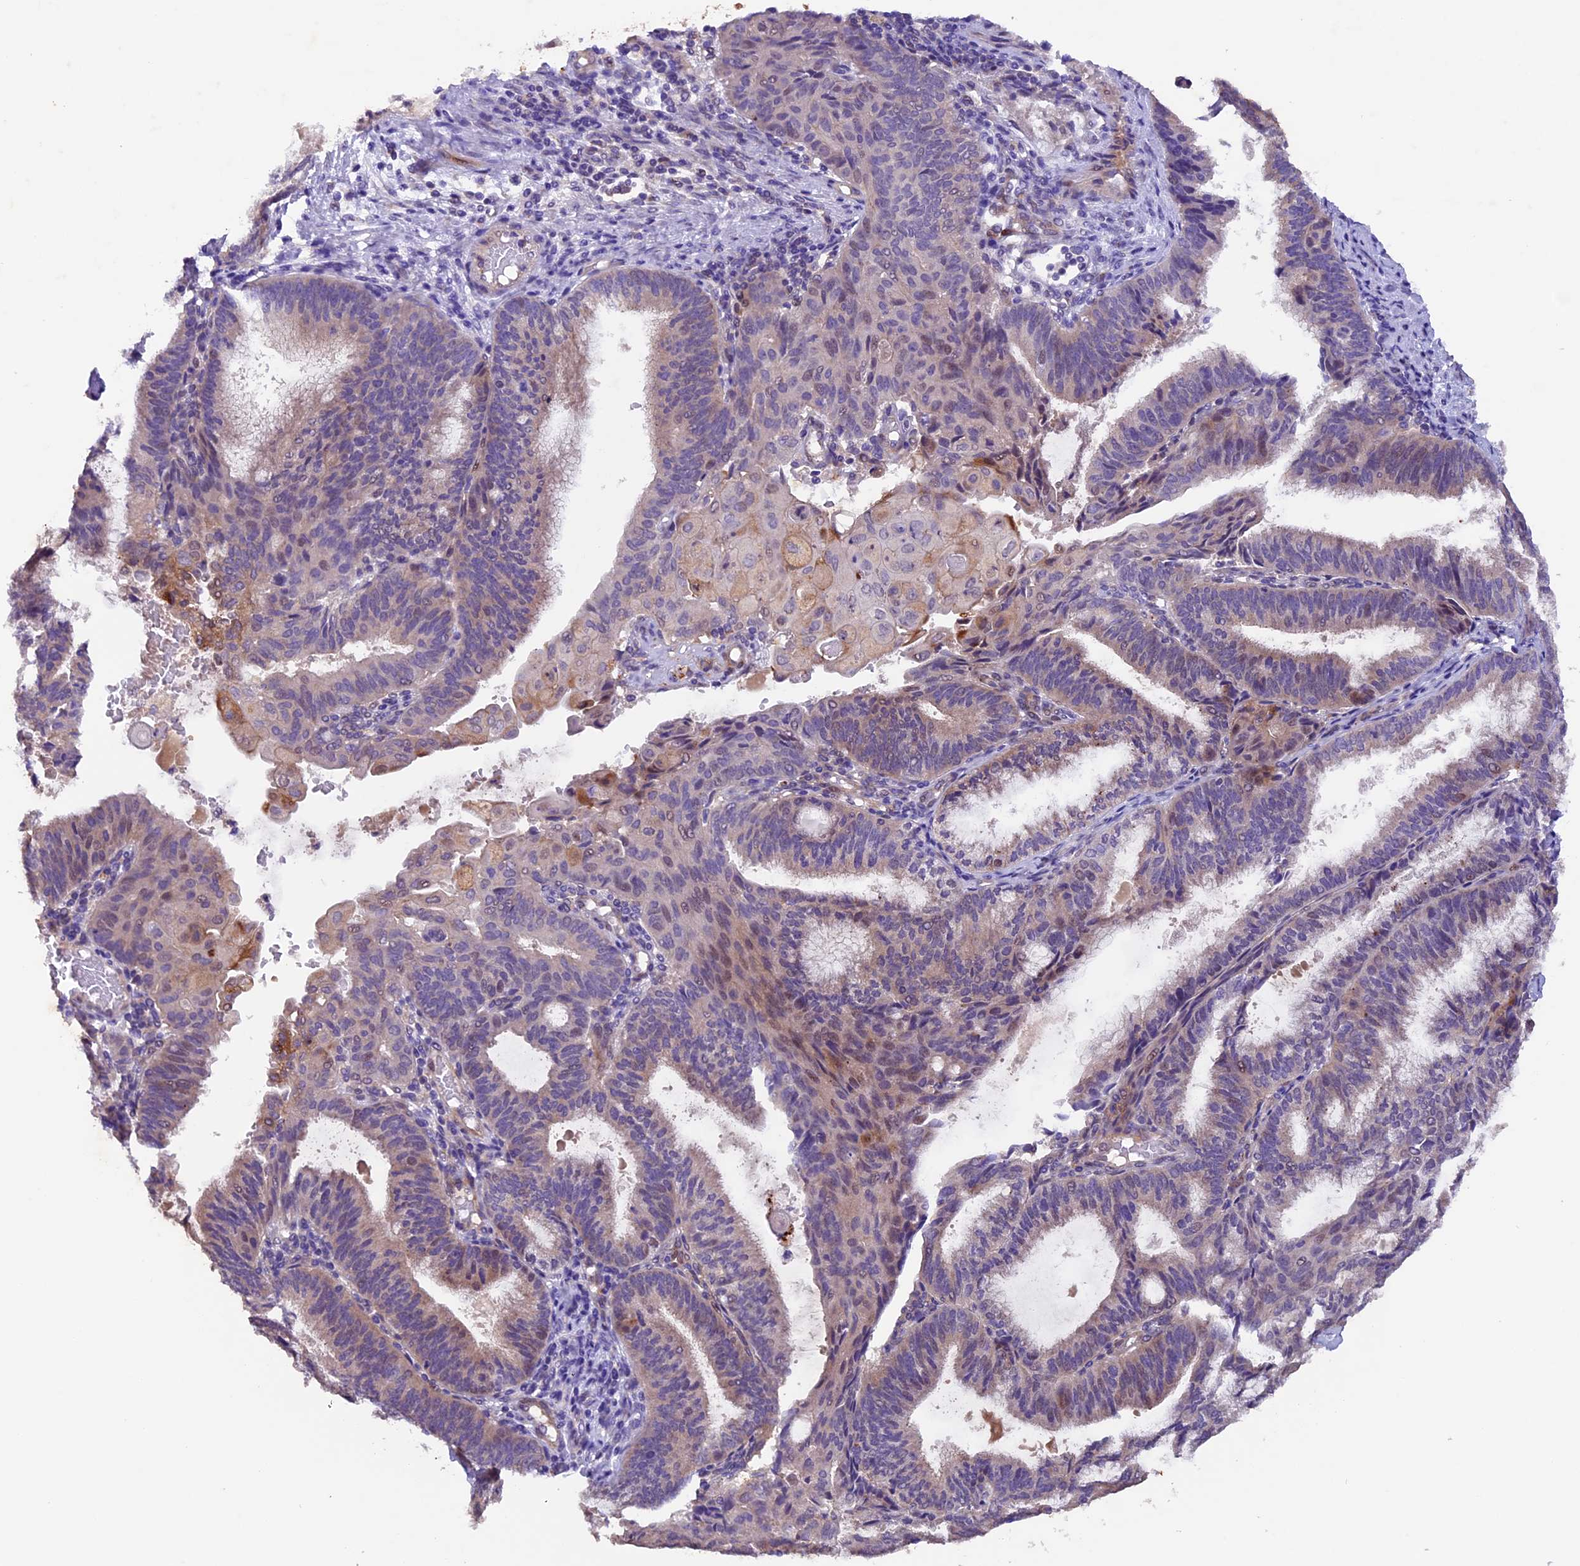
{"staining": {"intensity": "weak", "quantity": "<25%", "location": "cytoplasmic/membranous"}, "tissue": "endometrial cancer", "cell_type": "Tumor cells", "image_type": "cancer", "snomed": [{"axis": "morphology", "description": "Adenocarcinoma, NOS"}, {"axis": "topography", "description": "Endometrium"}], "caption": "Tumor cells show no significant protein staining in endometrial cancer.", "gene": "NCK2", "patient": {"sex": "female", "age": 49}}